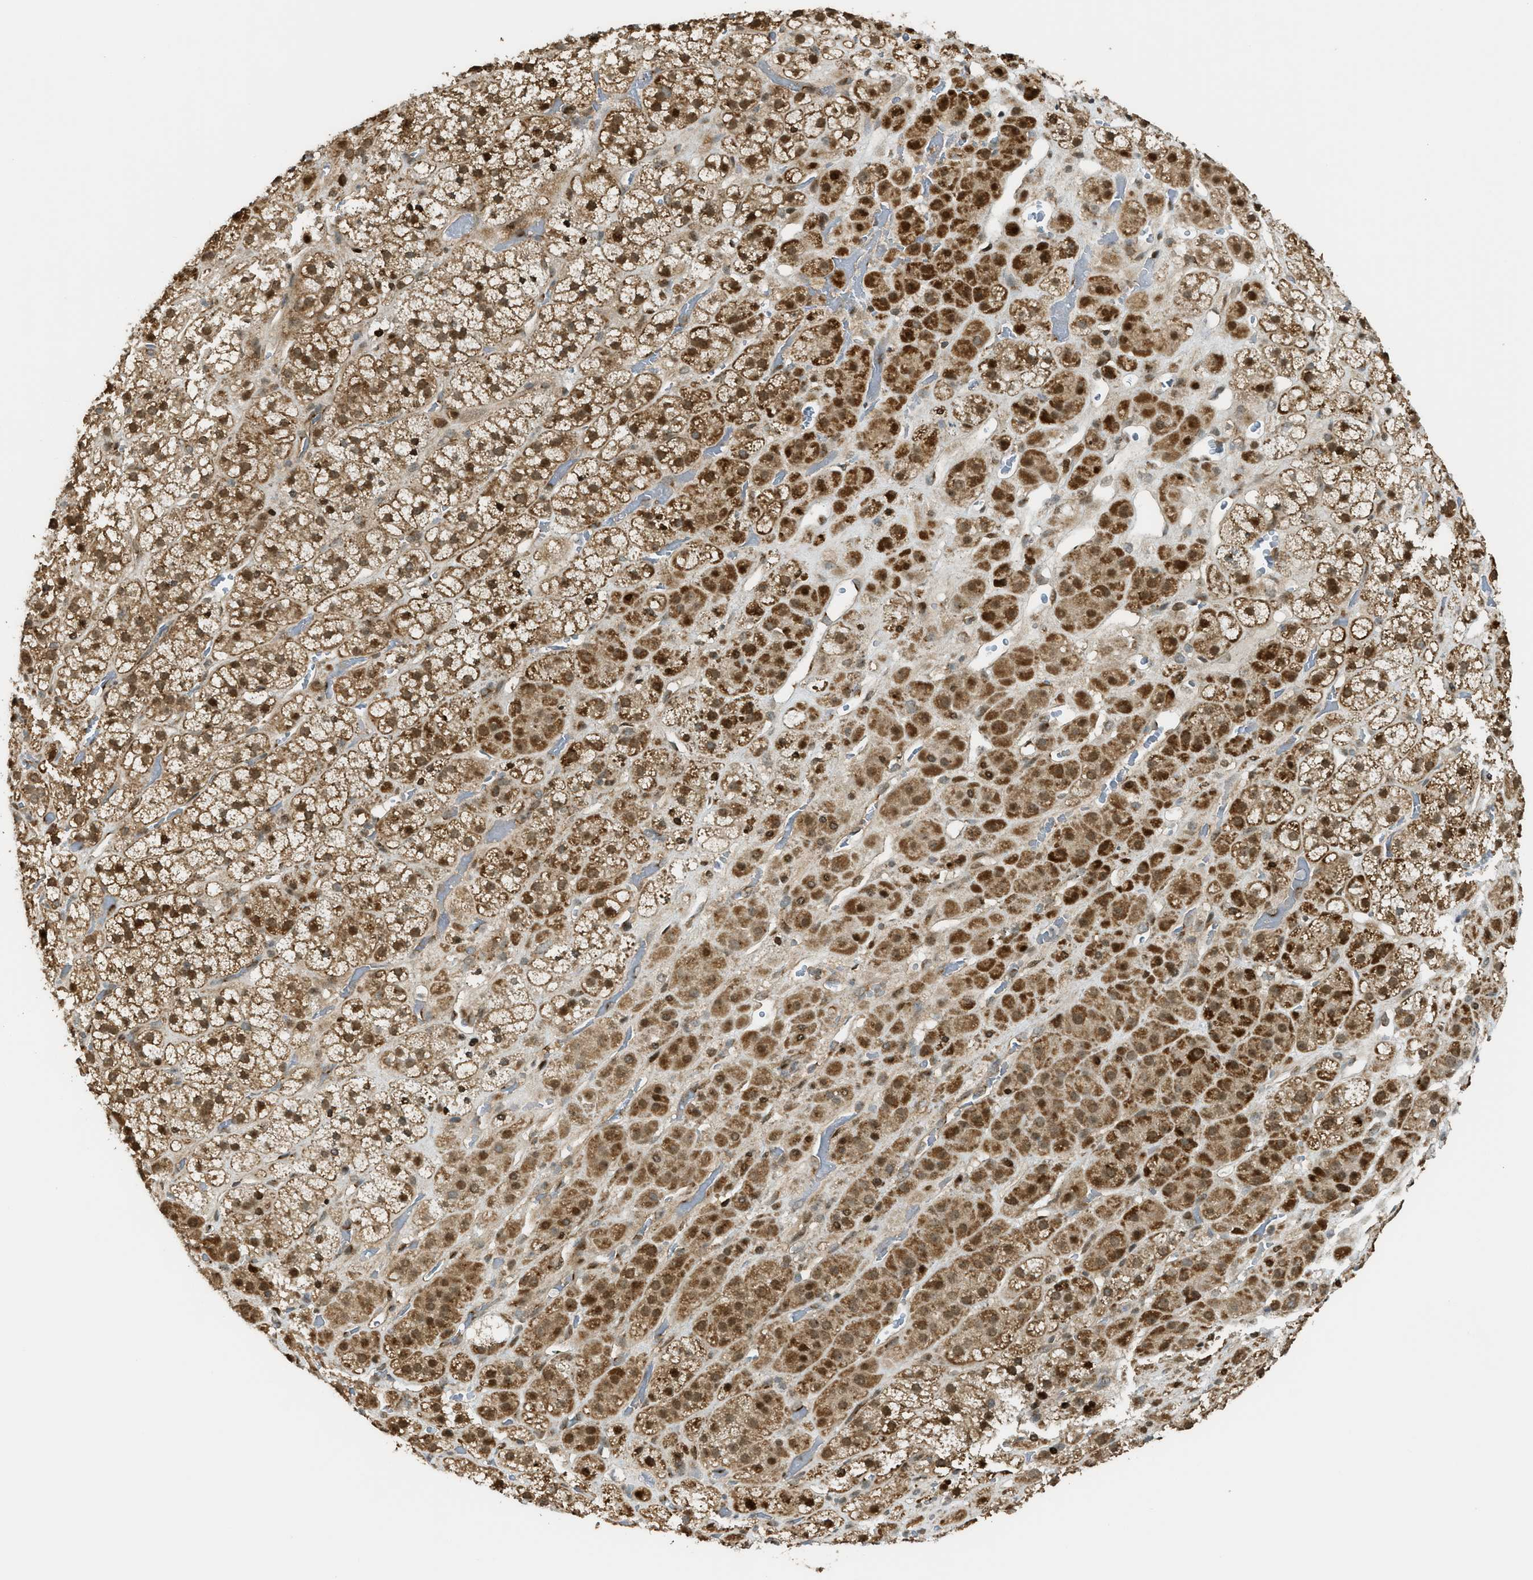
{"staining": {"intensity": "strong", "quantity": ">75%", "location": "cytoplasmic/membranous,nuclear"}, "tissue": "adrenal gland", "cell_type": "Glandular cells", "image_type": "normal", "snomed": [{"axis": "morphology", "description": "Normal tissue, NOS"}, {"axis": "topography", "description": "Adrenal gland"}], "caption": "This micrograph displays unremarkable adrenal gland stained with immunohistochemistry to label a protein in brown. The cytoplasmic/membranous,nuclear of glandular cells show strong positivity for the protein. Nuclei are counter-stained blue.", "gene": "CCDC186", "patient": {"sex": "male", "age": 56}}